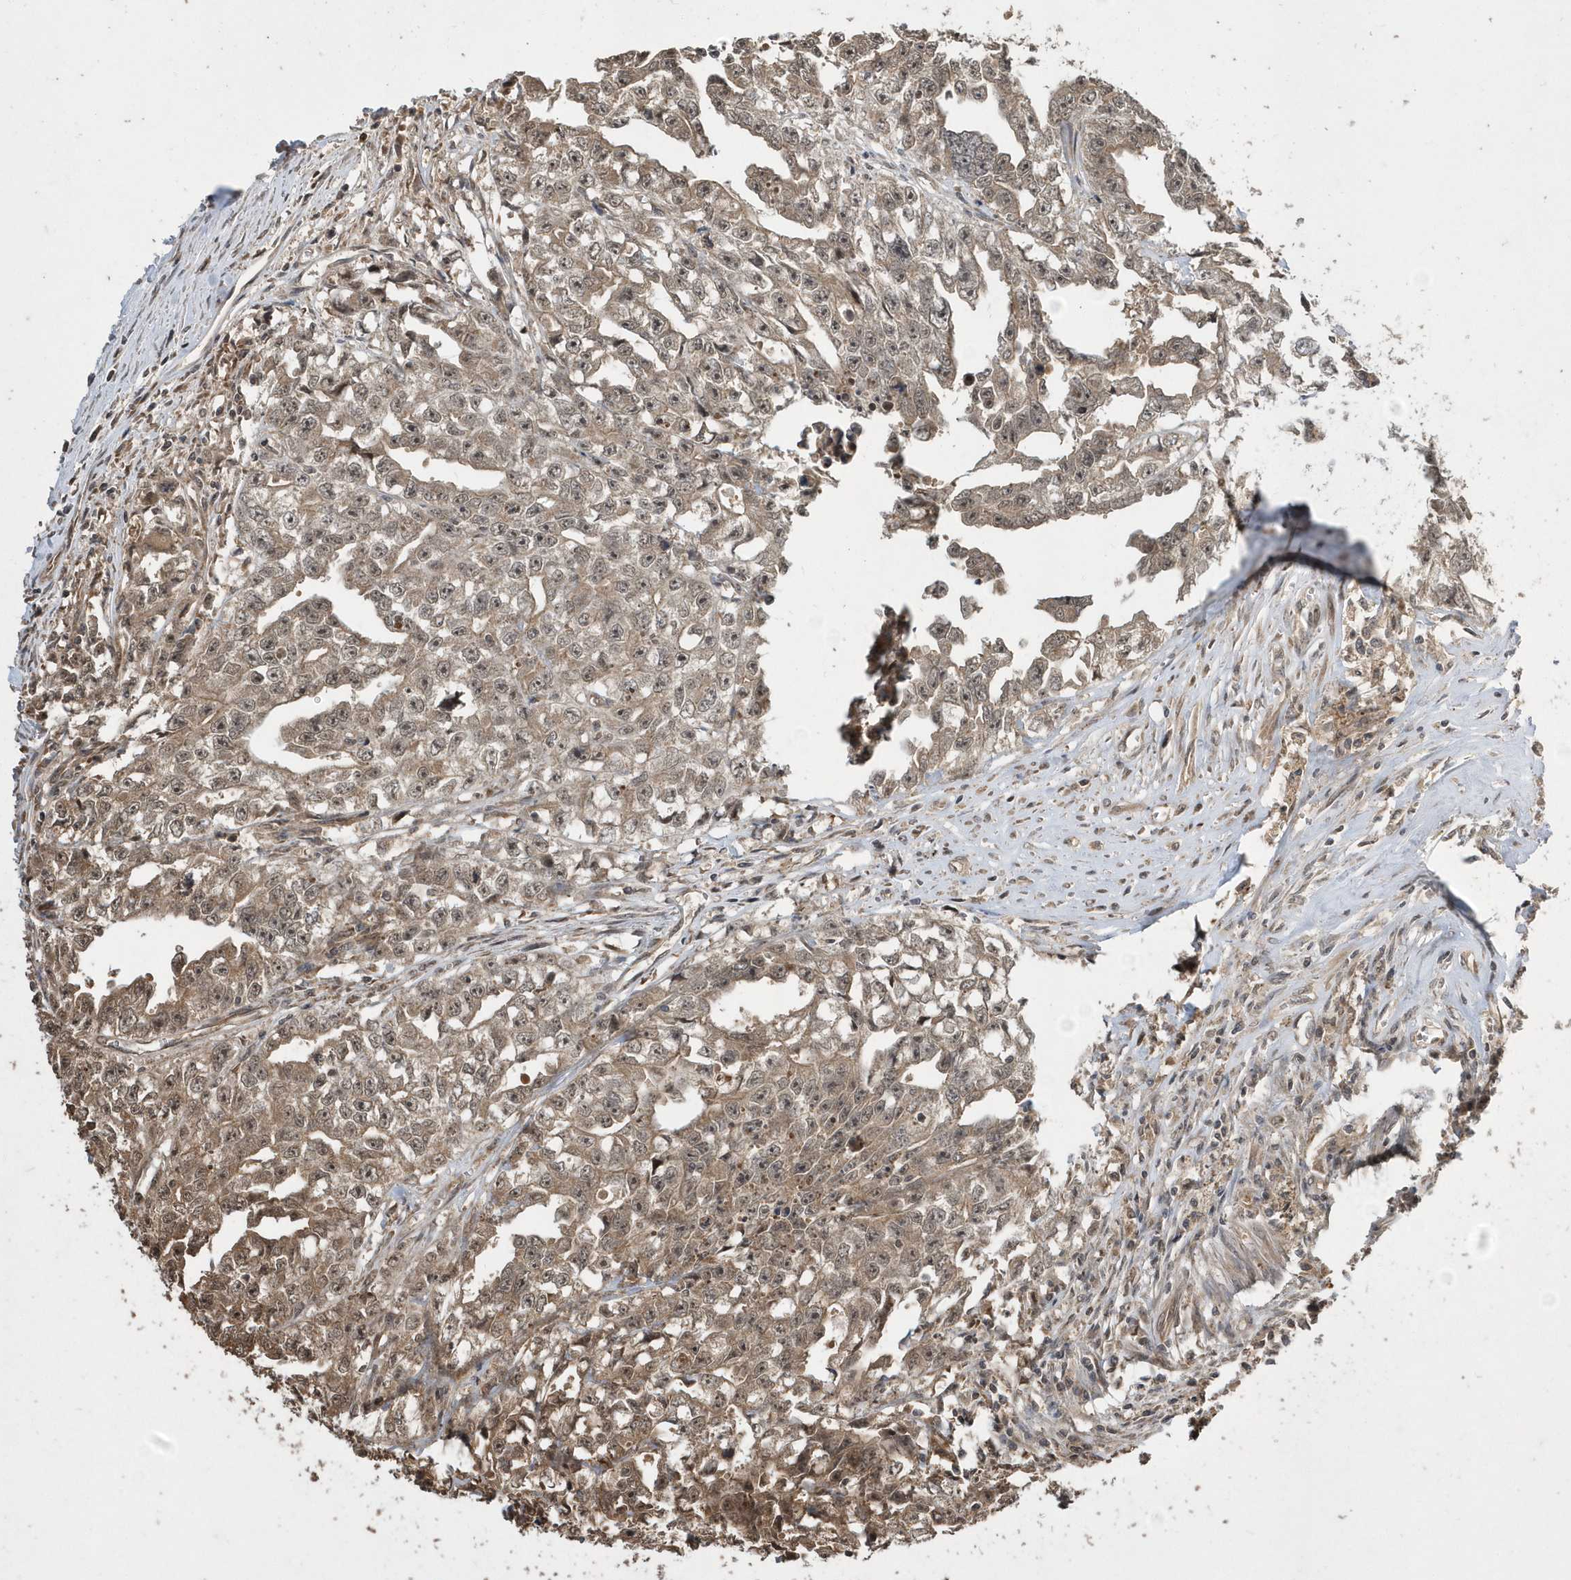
{"staining": {"intensity": "weak", "quantity": "<25%", "location": "cytoplasmic/membranous,nuclear"}, "tissue": "testis cancer", "cell_type": "Tumor cells", "image_type": "cancer", "snomed": [{"axis": "morphology", "description": "Seminoma, NOS"}, {"axis": "morphology", "description": "Carcinoma, Embryonal, NOS"}, {"axis": "topography", "description": "Testis"}], "caption": "Protein analysis of testis cancer reveals no significant staining in tumor cells. (DAB immunohistochemistry (IHC), high magnification).", "gene": "WASHC5", "patient": {"sex": "male", "age": 43}}